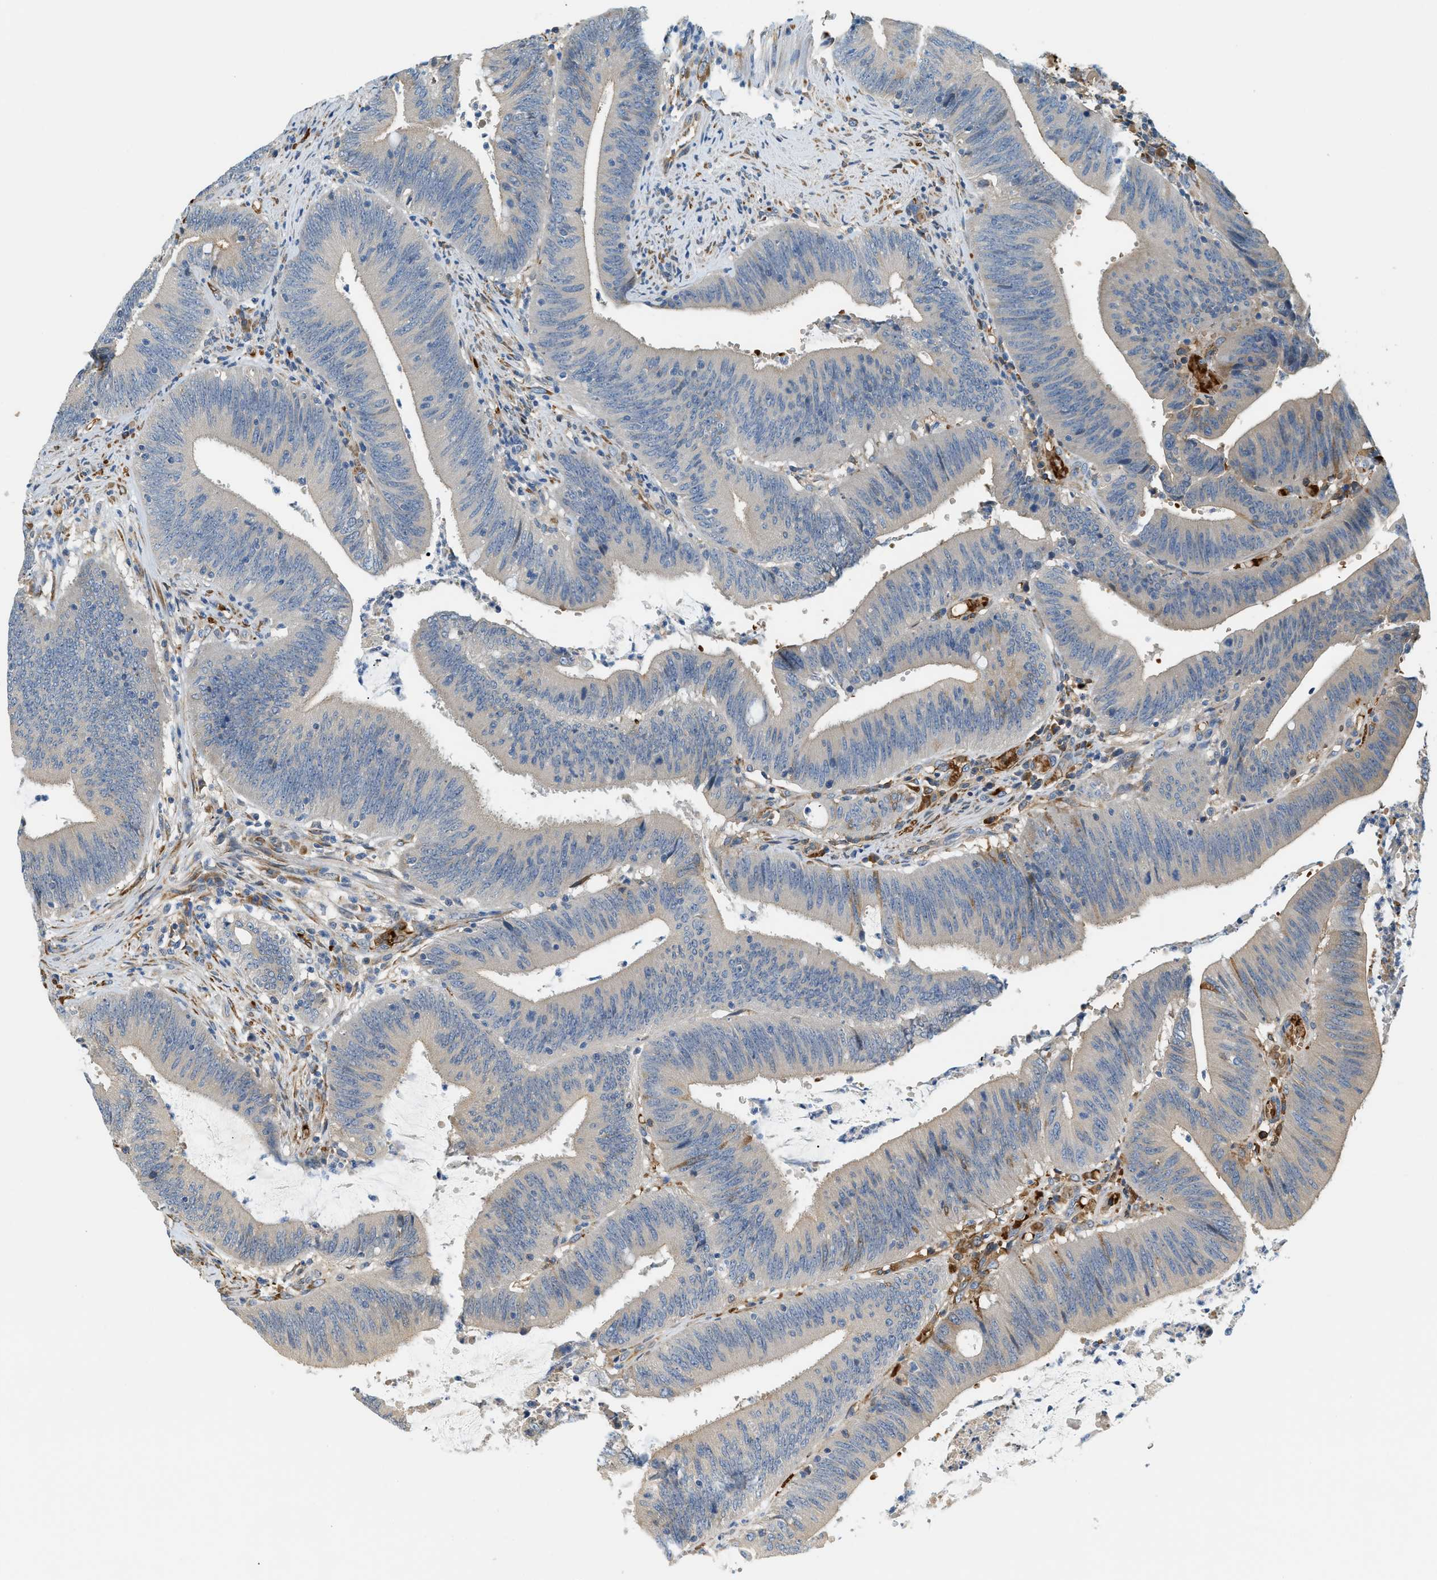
{"staining": {"intensity": "weak", "quantity": "<25%", "location": "cytoplasmic/membranous"}, "tissue": "colorectal cancer", "cell_type": "Tumor cells", "image_type": "cancer", "snomed": [{"axis": "morphology", "description": "Normal tissue, NOS"}, {"axis": "morphology", "description": "Adenocarcinoma, NOS"}, {"axis": "topography", "description": "Rectum"}], "caption": "A photomicrograph of human adenocarcinoma (colorectal) is negative for staining in tumor cells.", "gene": "CYTH2", "patient": {"sex": "female", "age": 66}}